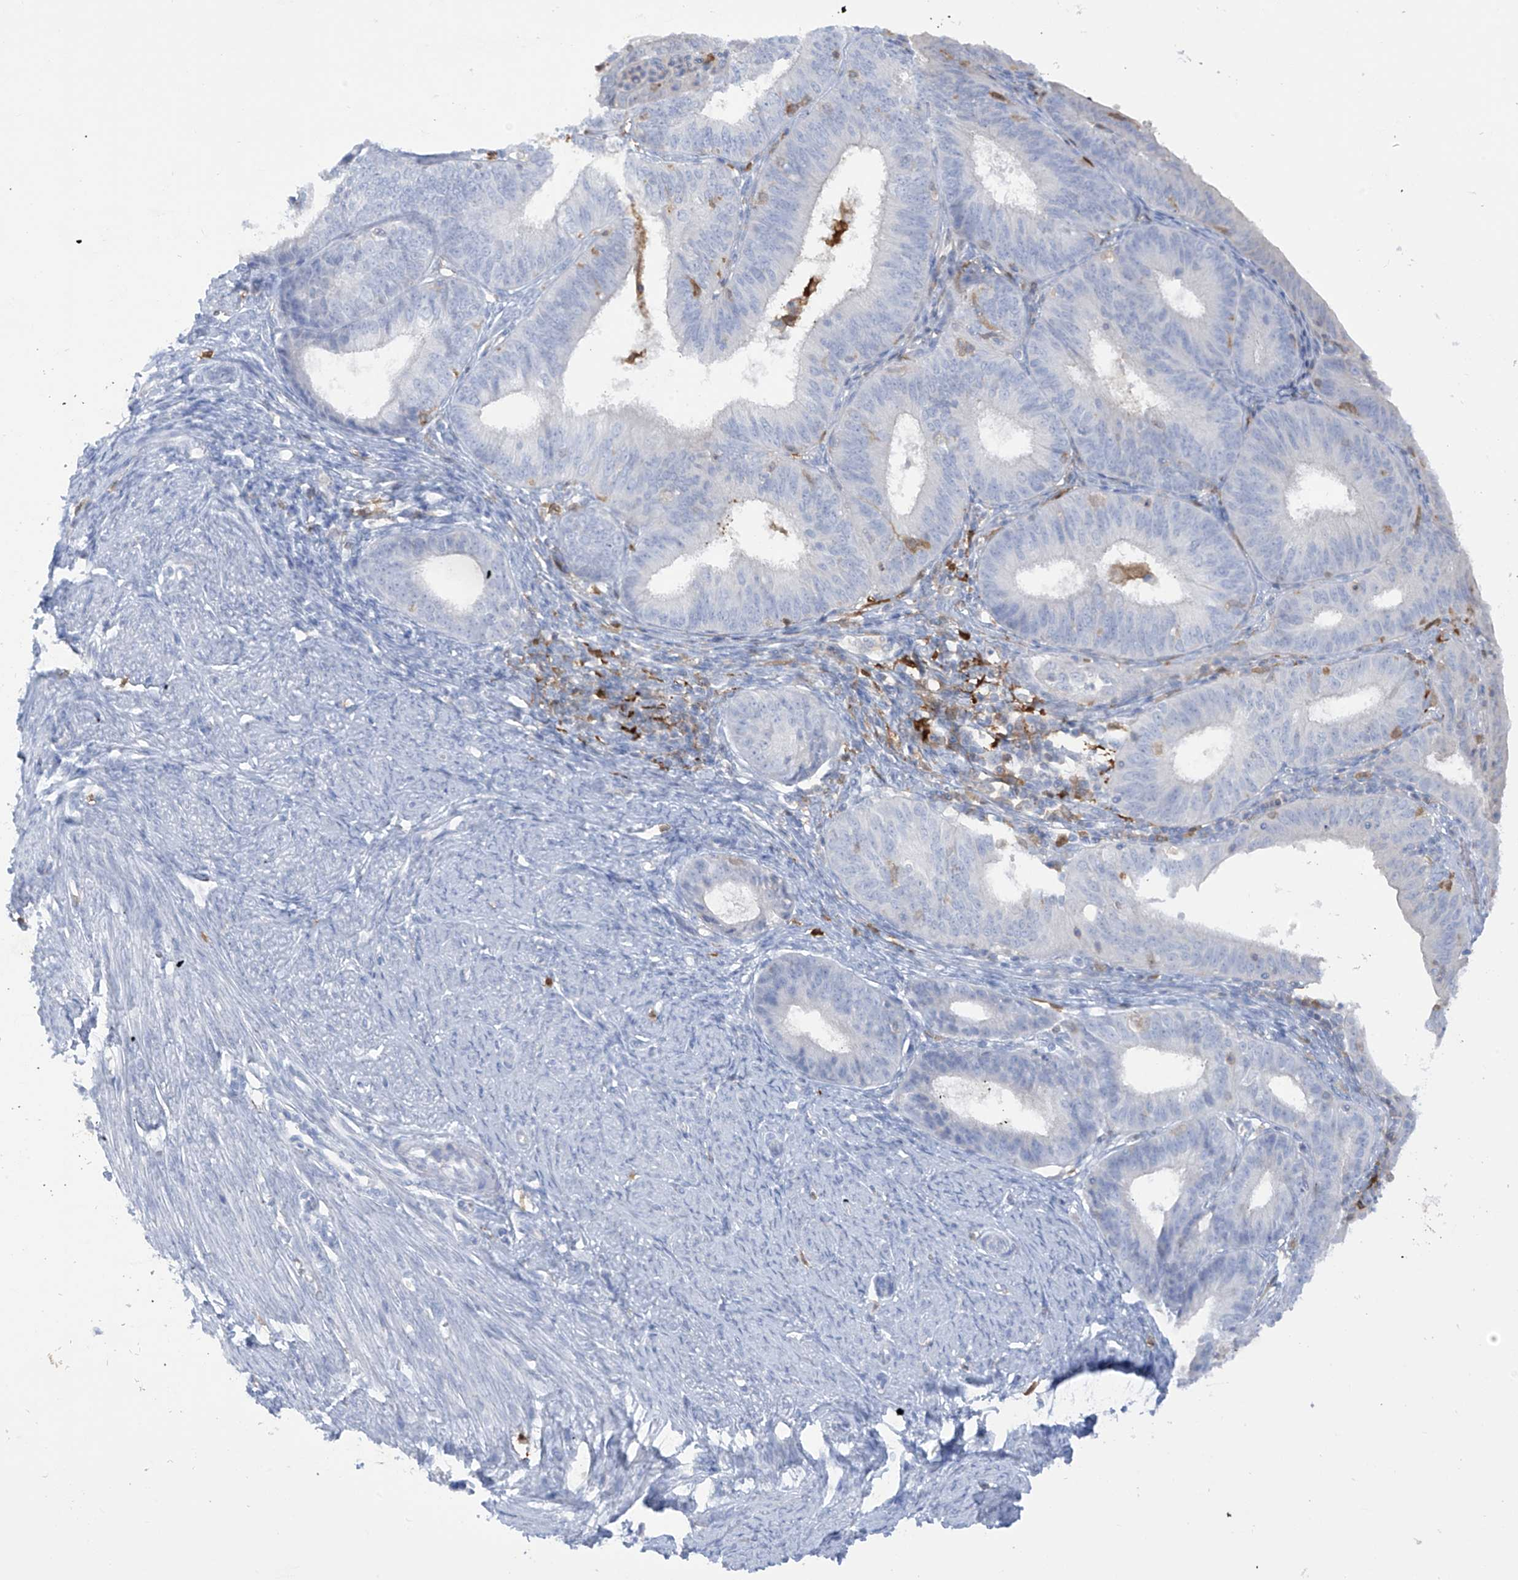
{"staining": {"intensity": "negative", "quantity": "none", "location": "none"}, "tissue": "endometrial cancer", "cell_type": "Tumor cells", "image_type": "cancer", "snomed": [{"axis": "morphology", "description": "Adenocarcinoma, NOS"}, {"axis": "topography", "description": "Endometrium"}], "caption": "A histopathology image of human endometrial cancer is negative for staining in tumor cells.", "gene": "TRMT2B", "patient": {"sex": "female", "age": 51}}